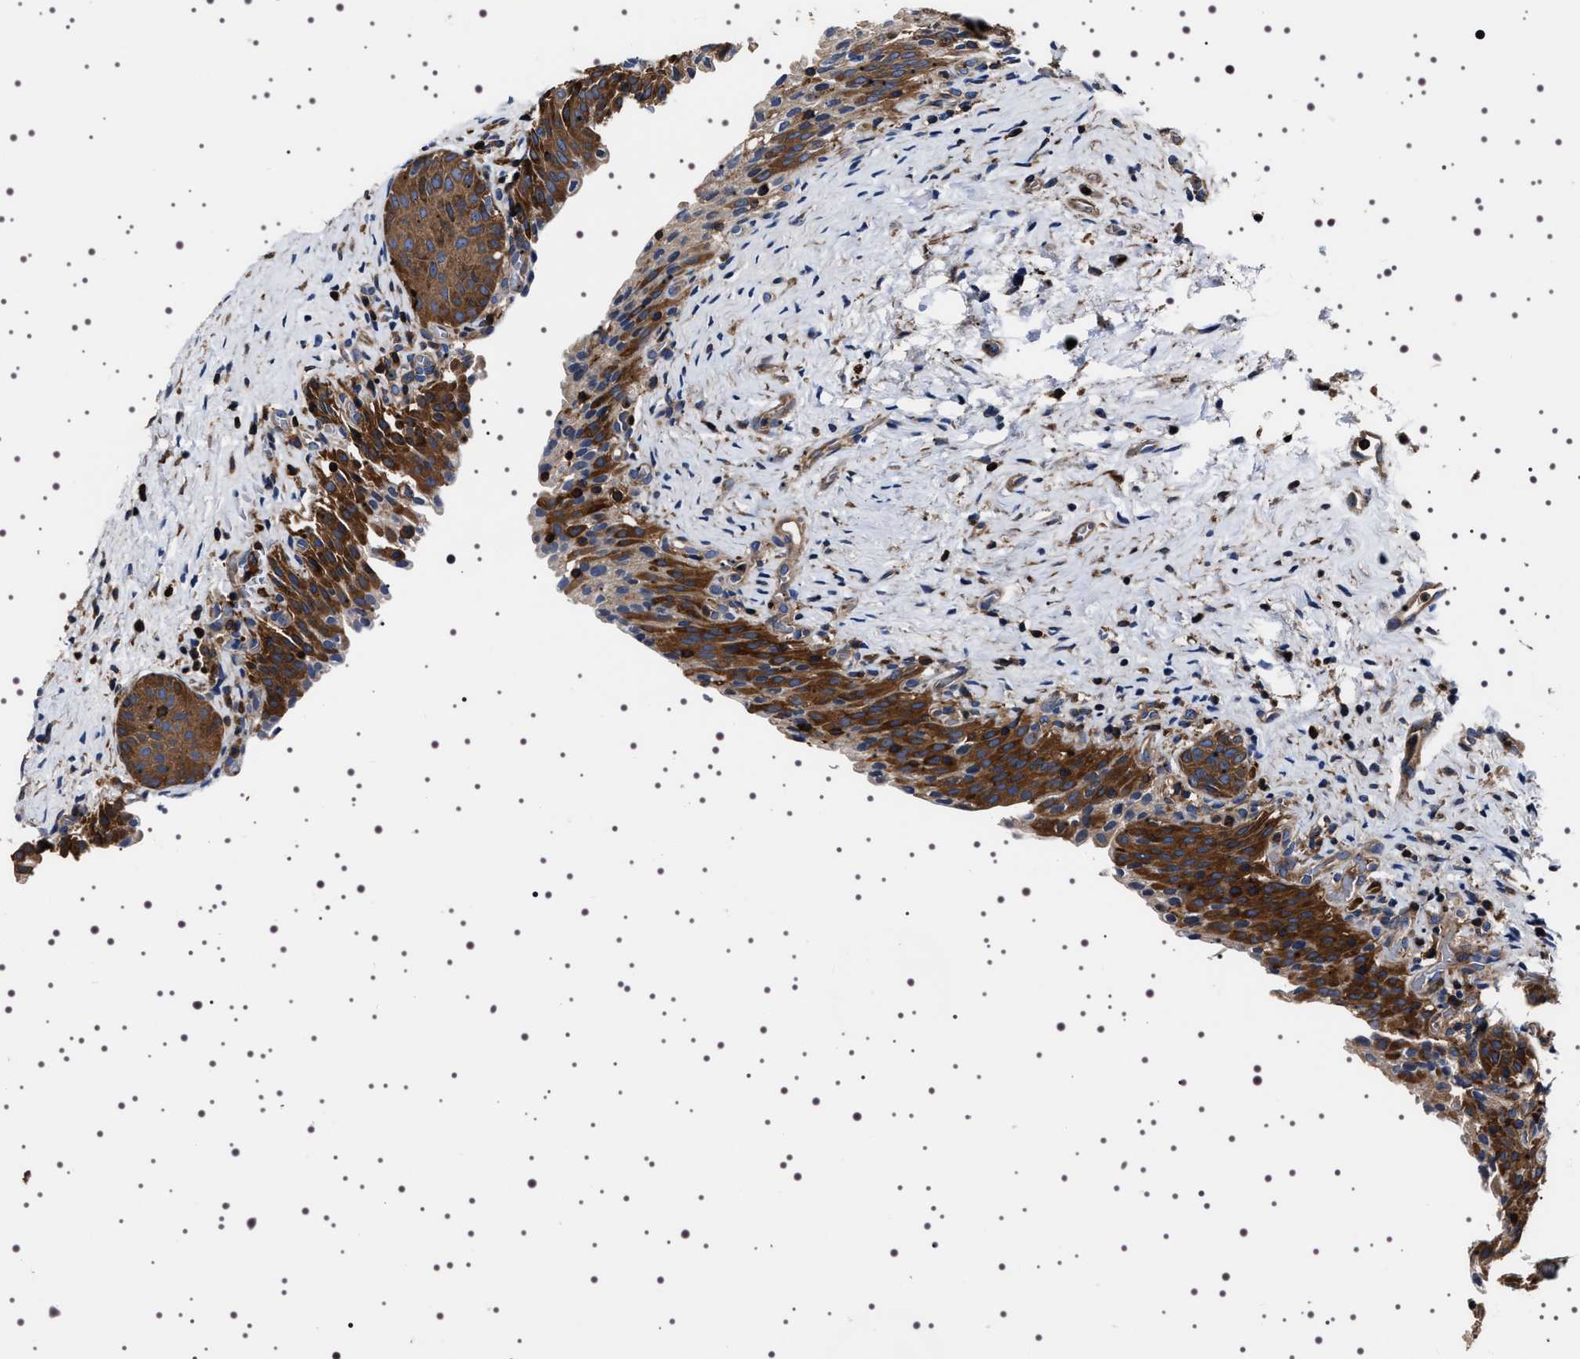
{"staining": {"intensity": "strong", "quantity": ">75%", "location": "cytoplasmic/membranous"}, "tissue": "urinary bladder", "cell_type": "Urothelial cells", "image_type": "normal", "snomed": [{"axis": "morphology", "description": "Normal tissue, NOS"}, {"axis": "topography", "description": "Urinary bladder"}], "caption": "Urinary bladder stained with a brown dye reveals strong cytoplasmic/membranous positive expression in approximately >75% of urothelial cells.", "gene": "WDR1", "patient": {"sex": "male", "age": 51}}